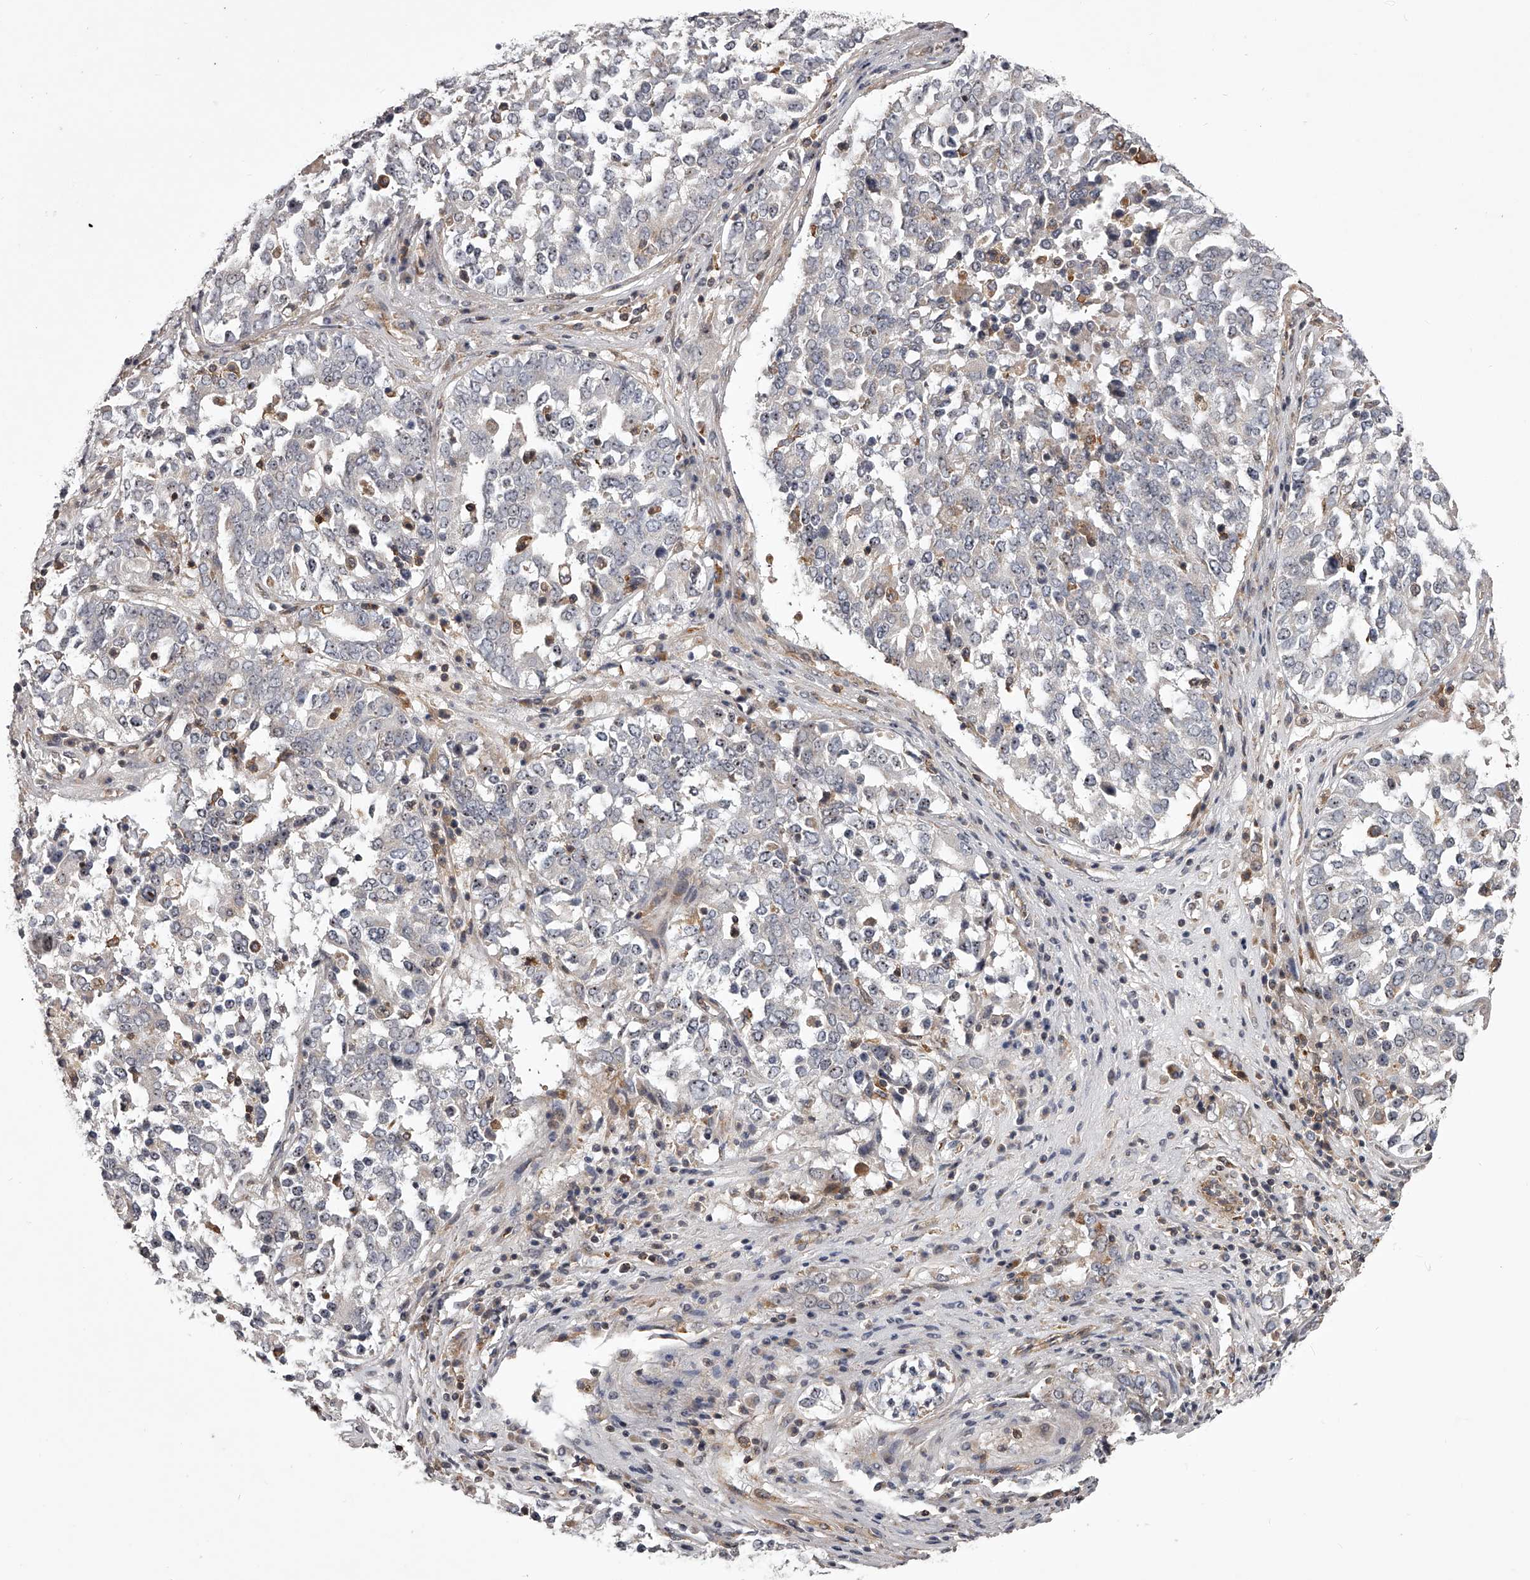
{"staining": {"intensity": "moderate", "quantity": "<25%", "location": "nuclear"}, "tissue": "ovarian cancer", "cell_type": "Tumor cells", "image_type": "cancer", "snomed": [{"axis": "morphology", "description": "Carcinoma, endometroid"}, {"axis": "topography", "description": "Ovary"}], "caption": "The immunohistochemical stain shows moderate nuclear expression in tumor cells of ovarian endometroid carcinoma tissue.", "gene": "RRP36", "patient": {"sex": "female", "age": 62}}